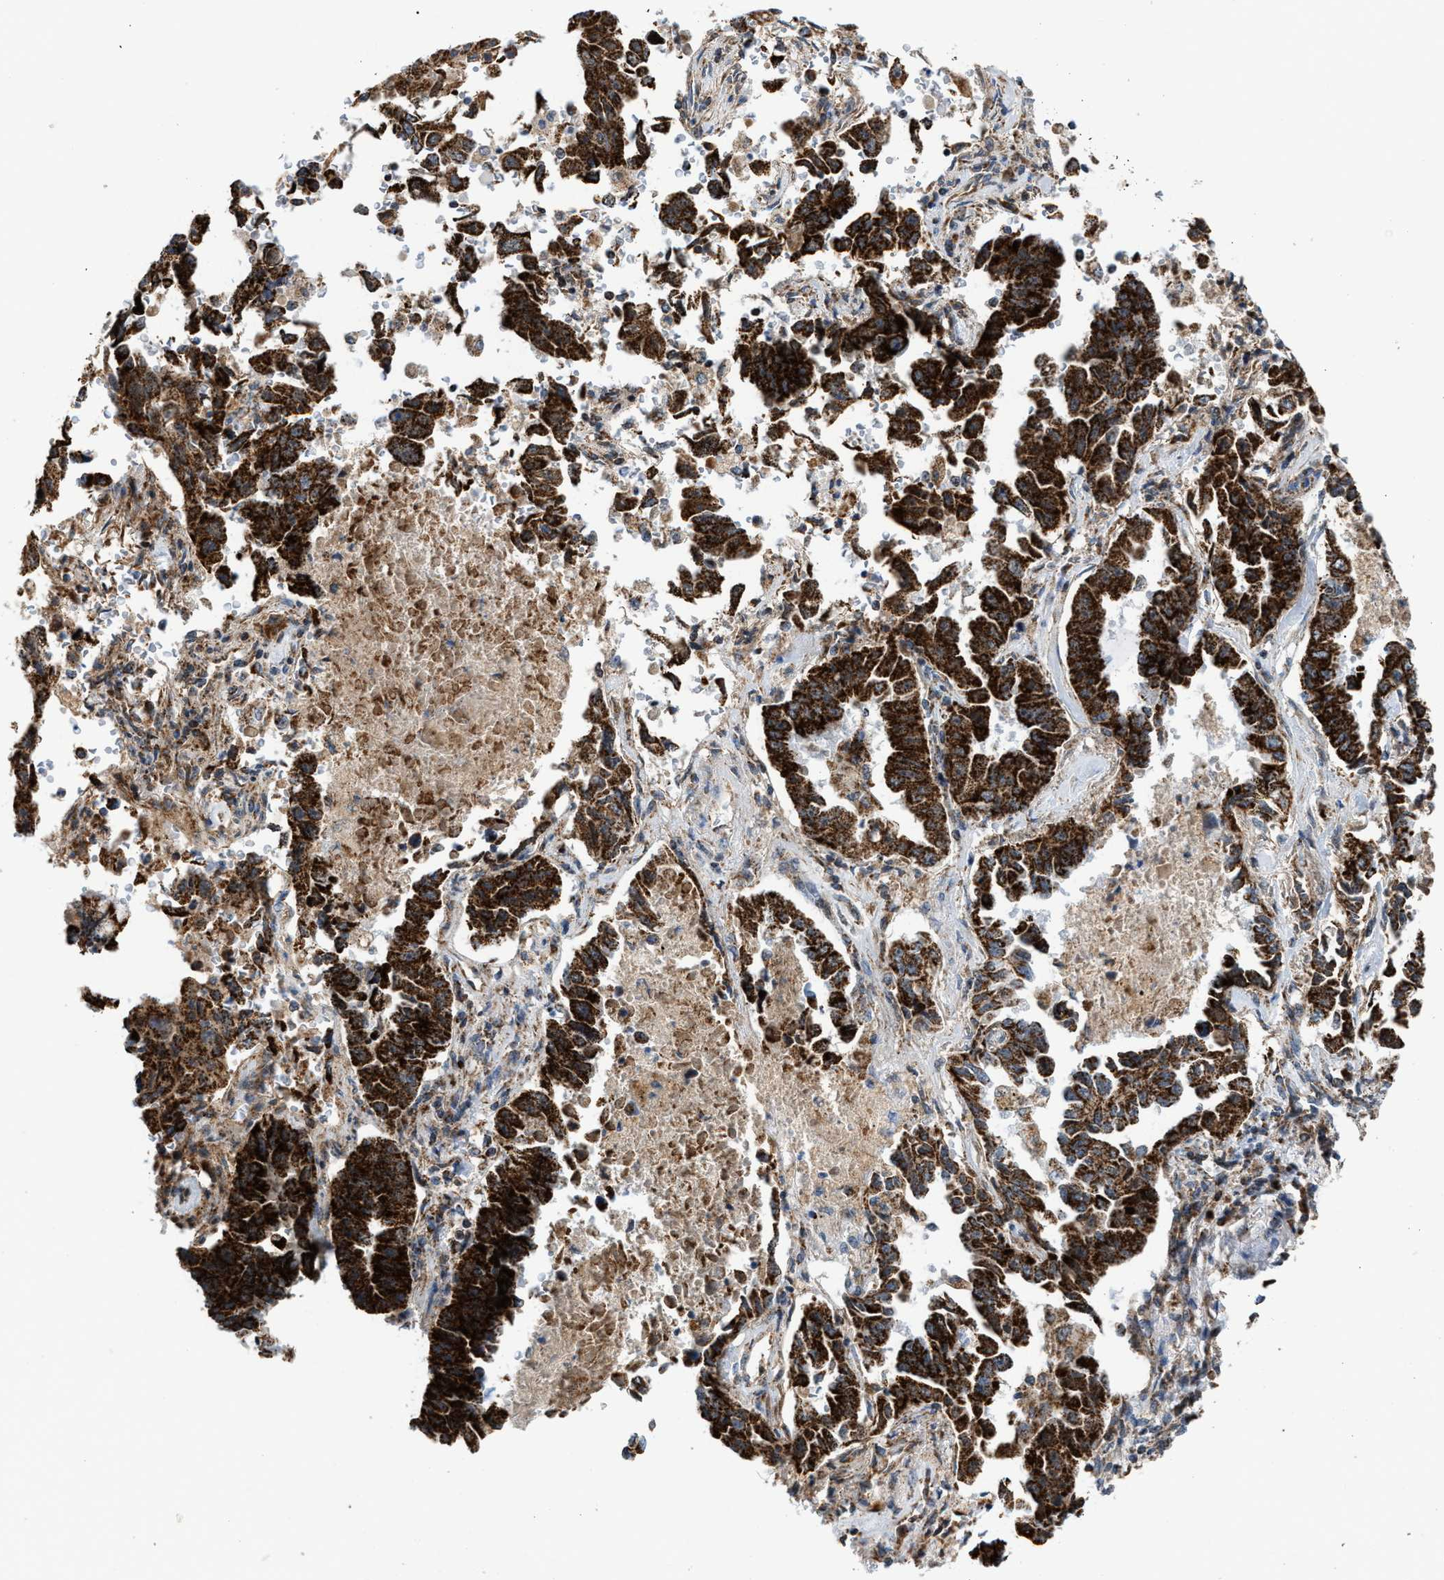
{"staining": {"intensity": "strong", "quantity": ">75%", "location": "cytoplasmic/membranous"}, "tissue": "lung cancer", "cell_type": "Tumor cells", "image_type": "cancer", "snomed": [{"axis": "morphology", "description": "Adenocarcinoma, NOS"}, {"axis": "topography", "description": "Lung"}], "caption": "Strong cytoplasmic/membranous protein staining is seen in approximately >75% of tumor cells in lung adenocarcinoma. (DAB = brown stain, brightfield microscopy at high magnification).", "gene": "PMPCA", "patient": {"sex": "female", "age": 51}}